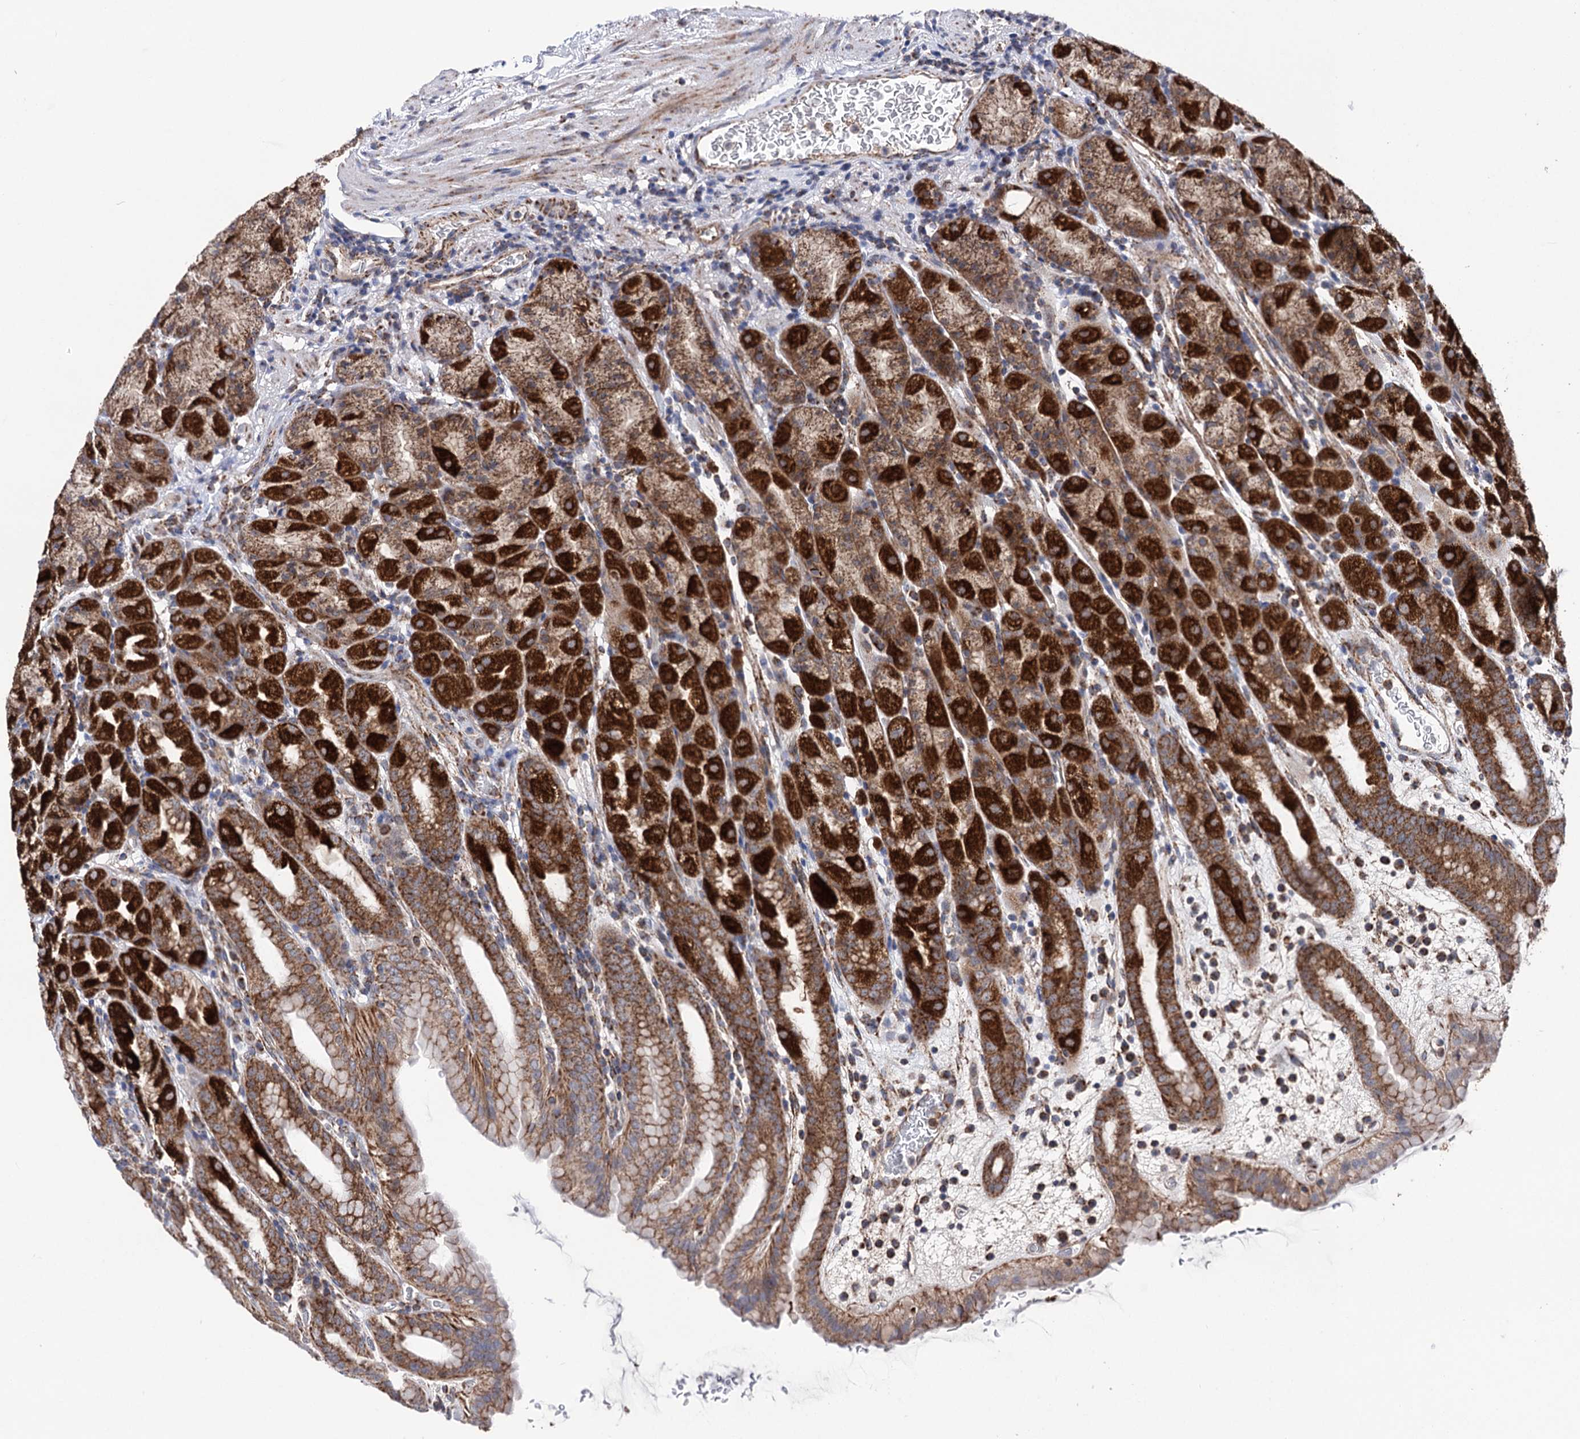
{"staining": {"intensity": "strong", "quantity": ">75%", "location": "cytoplasmic/membranous"}, "tissue": "stomach", "cell_type": "Glandular cells", "image_type": "normal", "snomed": [{"axis": "morphology", "description": "Normal tissue, NOS"}, {"axis": "topography", "description": "Stomach, upper"}], "caption": "This photomicrograph exhibits immunohistochemistry staining of unremarkable stomach, with high strong cytoplasmic/membranous expression in about >75% of glandular cells.", "gene": "SUCLA2", "patient": {"sex": "male", "age": 68}}